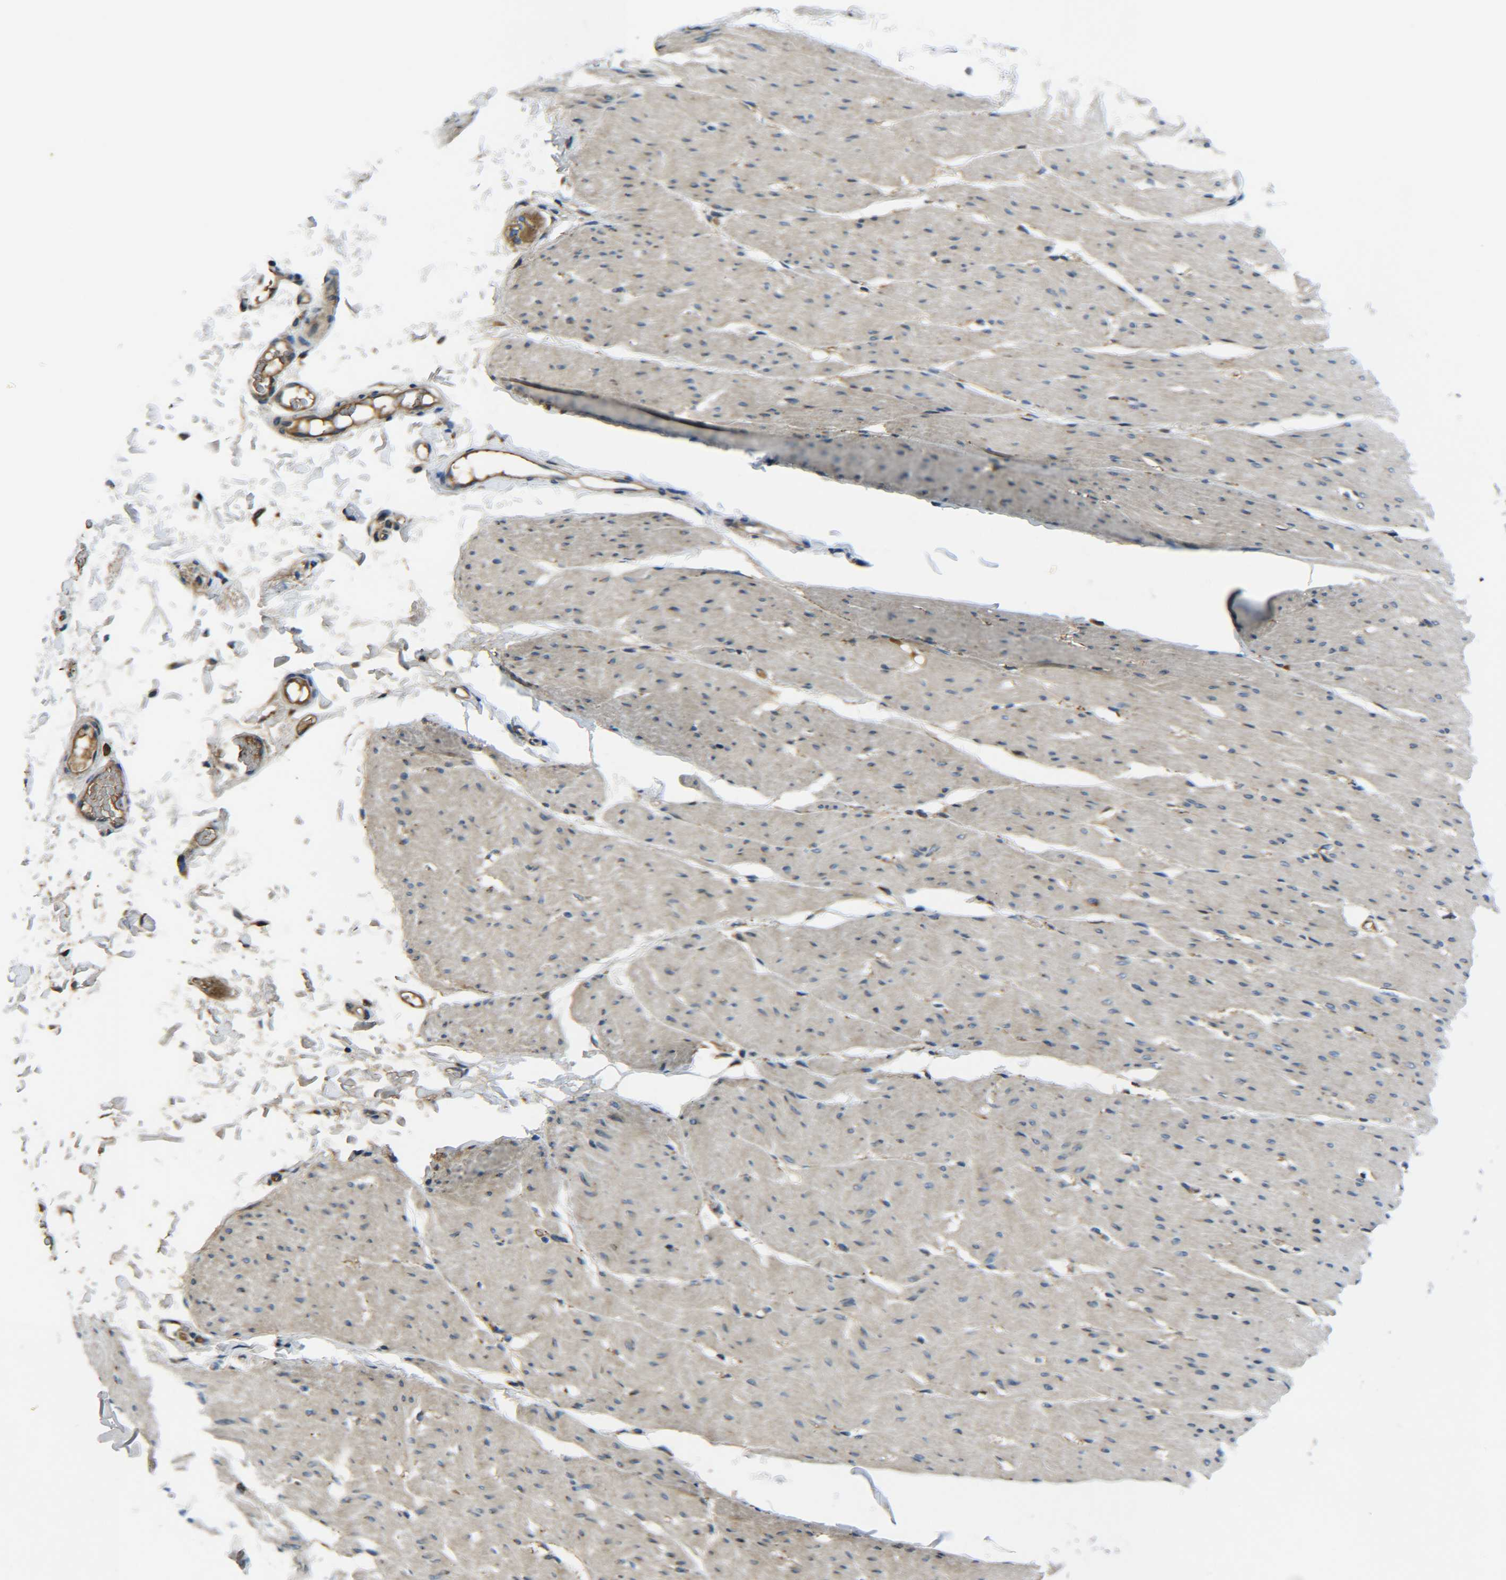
{"staining": {"intensity": "weak", "quantity": "25%-75%", "location": "cytoplasmic/membranous"}, "tissue": "smooth muscle", "cell_type": "Smooth muscle cells", "image_type": "normal", "snomed": [{"axis": "morphology", "description": "Normal tissue, NOS"}, {"axis": "topography", "description": "Smooth muscle"}, {"axis": "topography", "description": "Colon"}], "caption": "Immunohistochemical staining of normal human smooth muscle demonstrates low levels of weak cytoplasmic/membranous positivity in approximately 25%-75% of smooth muscle cells.", "gene": "RAB1B", "patient": {"sex": "male", "age": 67}}